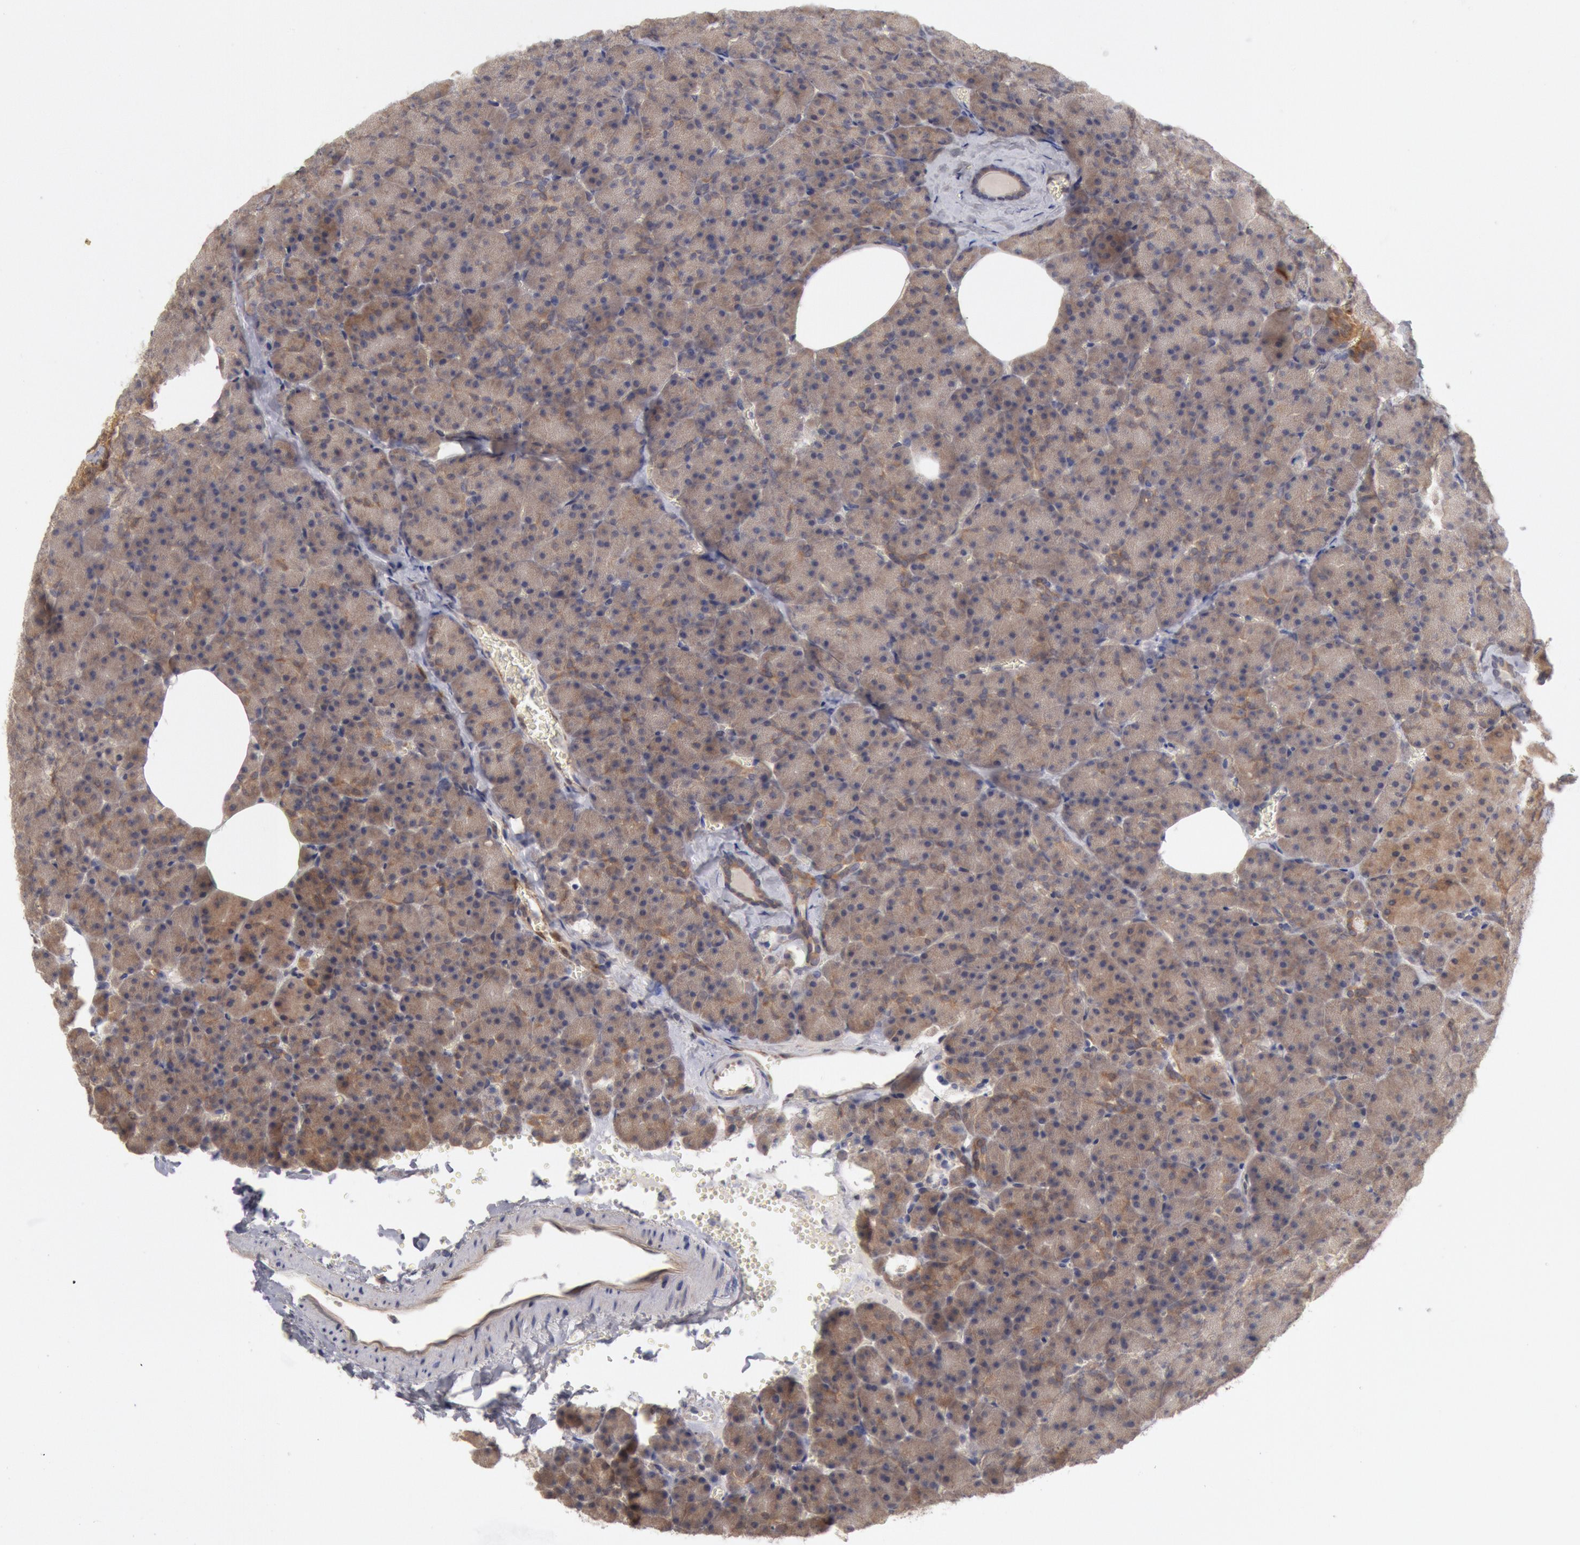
{"staining": {"intensity": "weak", "quantity": ">75%", "location": "cytoplasmic/membranous"}, "tissue": "pancreas", "cell_type": "Exocrine glandular cells", "image_type": "normal", "snomed": [{"axis": "morphology", "description": "Normal tissue, NOS"}, {"axis": "topography", "description": "Pancreas"}], "caption": "Exocrine glandular cells reveal weak cytoplasmic/membranous staining in about >75% of cells in unremarkable pancreas. (Brightfield microscopy of DAB IHC at high magnification).", "gene": "DNAJA1", "patient": {"sex": "female", "age": 35}}